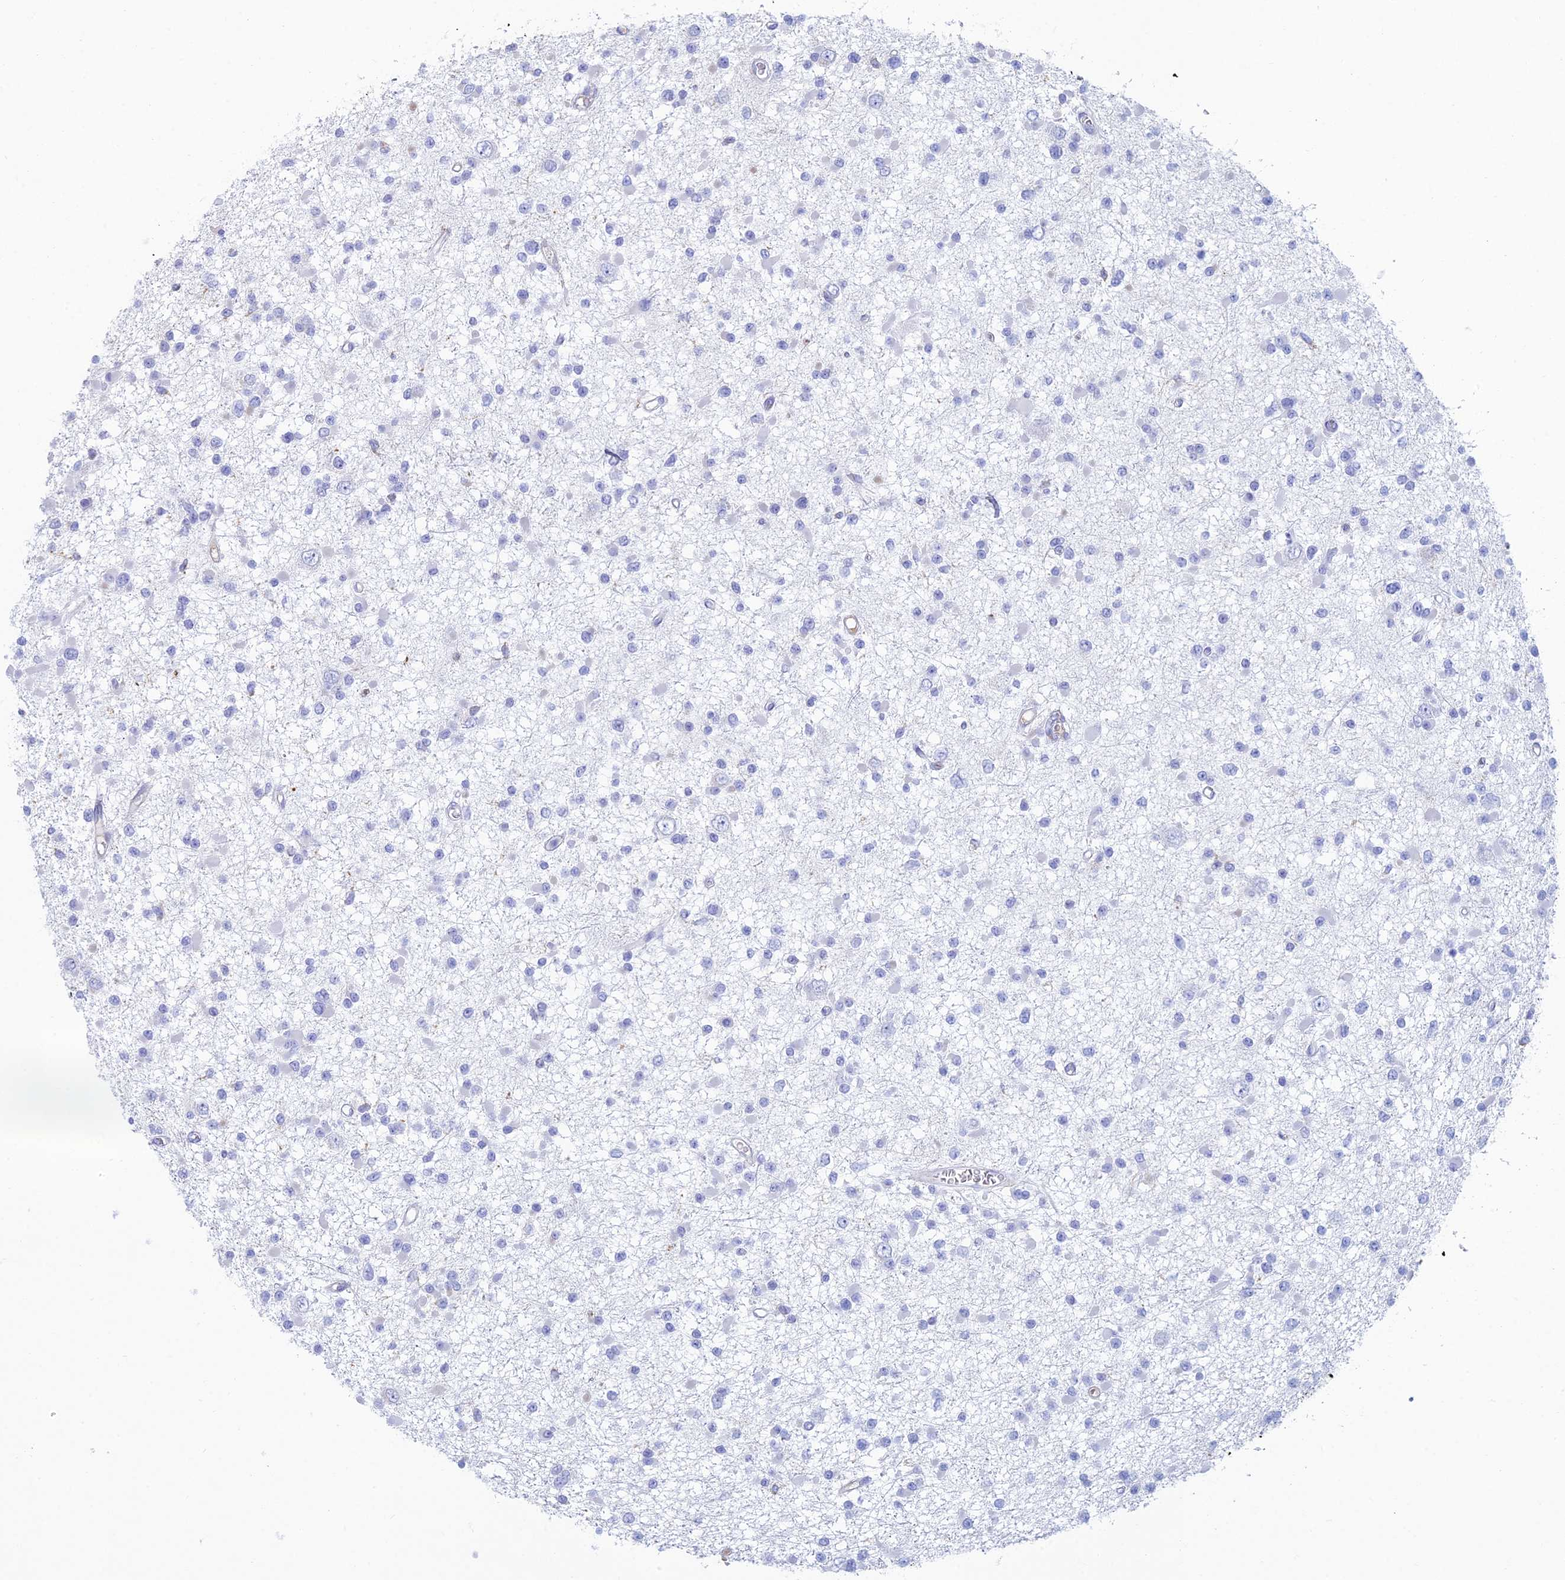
{"staining": {"intensity": "negative", "quantity": "none", "location": "none"}, "tissue": "glioma", "cell_type": "Tumor cells", "image_type": "cancer", "snomed": [{"axis": "morphology", "description": "Glioma, malignant, Low grade"}, {"axis": "topography", "description": "Brain"}], "caption": "Malignant glioma (low-grade) stained for a protein using immunohistochemistry (IHC) displays no positivity tumor cells.", "gene": "FERD3L", "patient": {"sex": "female", "age": 22}}